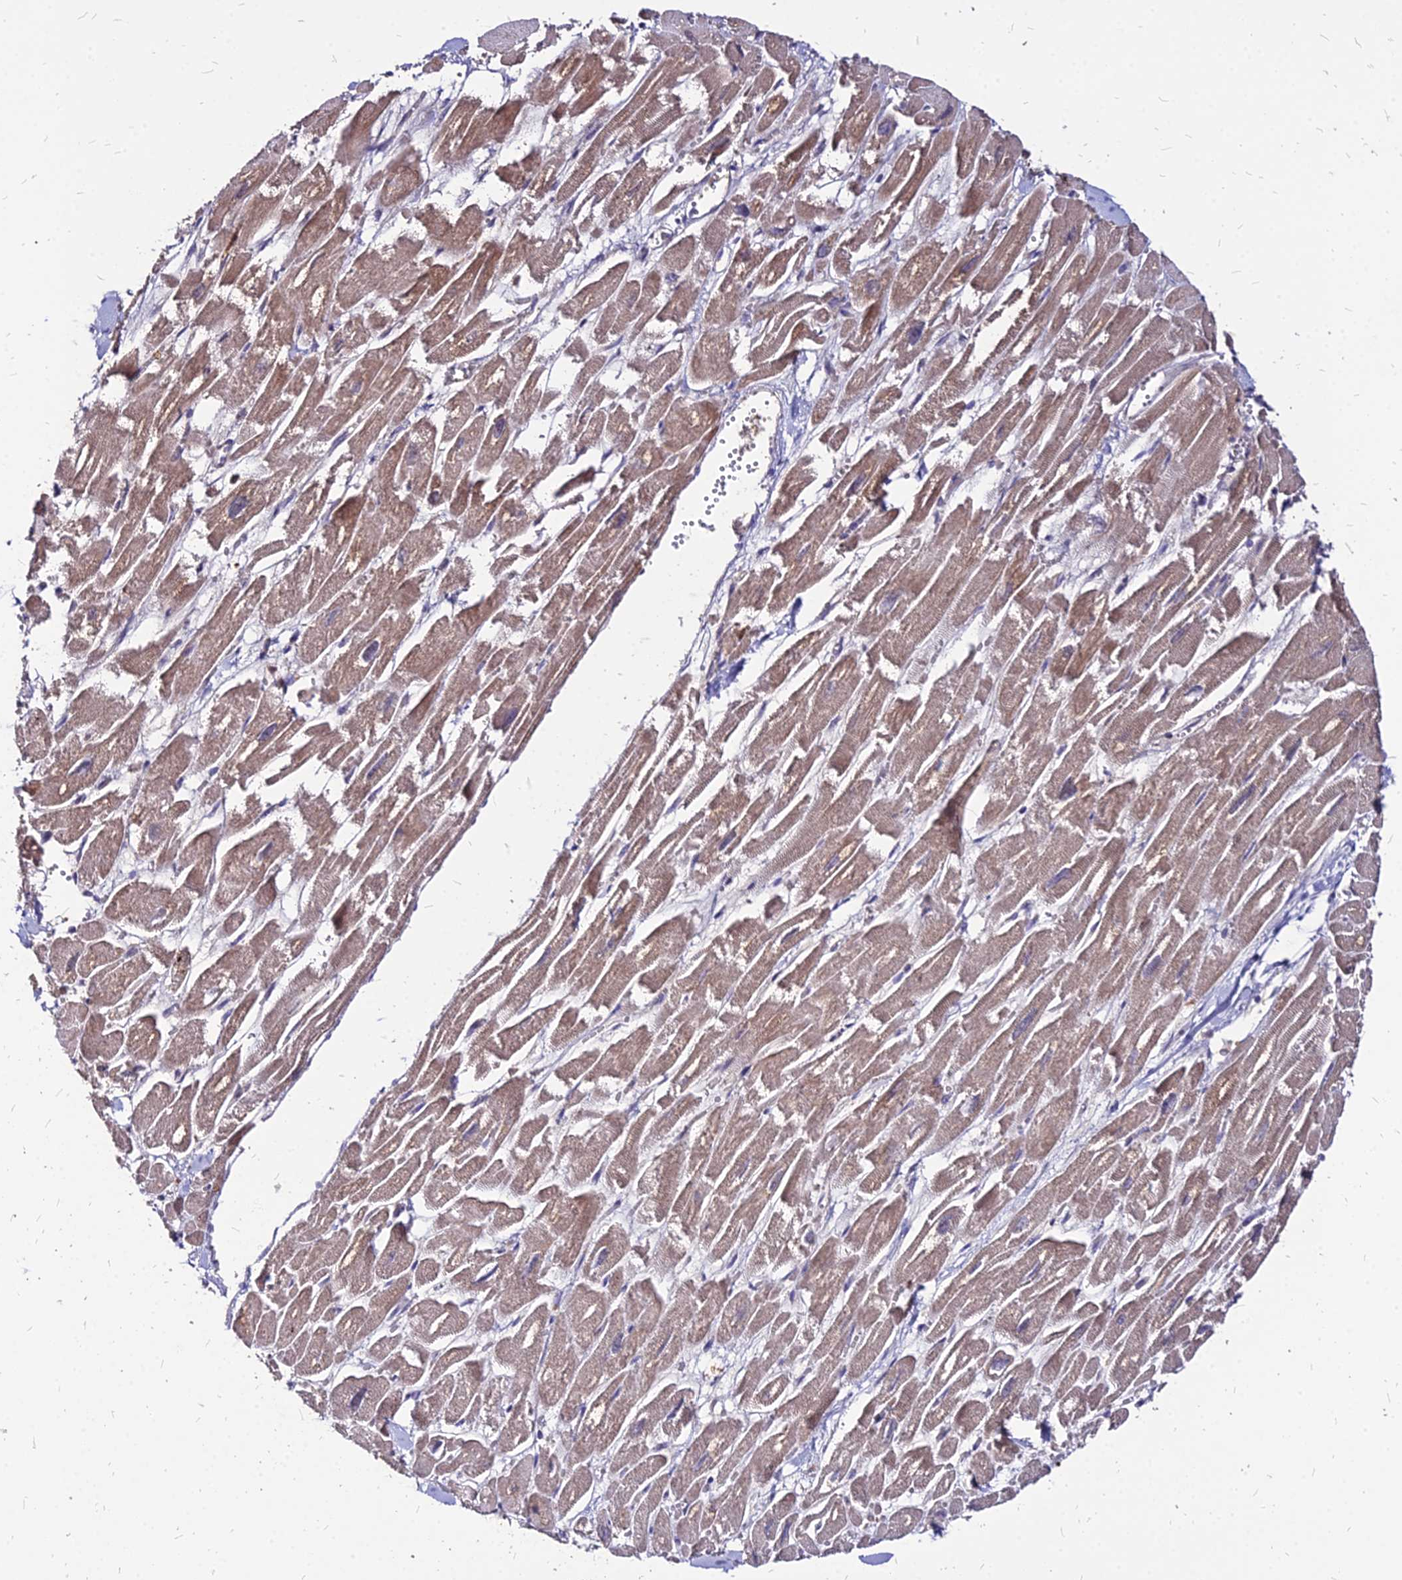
{"staining": {"intensity": "weak", "quantity": ">75%", "location": "cytoplasmic/membranous"}, "tissue": "heart muscle", "cell_type": "Cardiomyocytes", "image_type": "normal", "snomed": [{"axis": "morphology", "description": "Normal tissue, NOS"}, {"axis": "topography", "description": "Heart"}], "caption": "High-power microscopy captured an immunohistochemistry (IHC) micrograph of normal heart muscle, revealing weak cytoplasmic/membranous staining in approximately >75% of cardiomyocytes. Immunohistochemistry stains the protein in brown and the nuclei are stained blue.", "gene": "APBA3", "patient": {"sex": "male", "age": 54}}